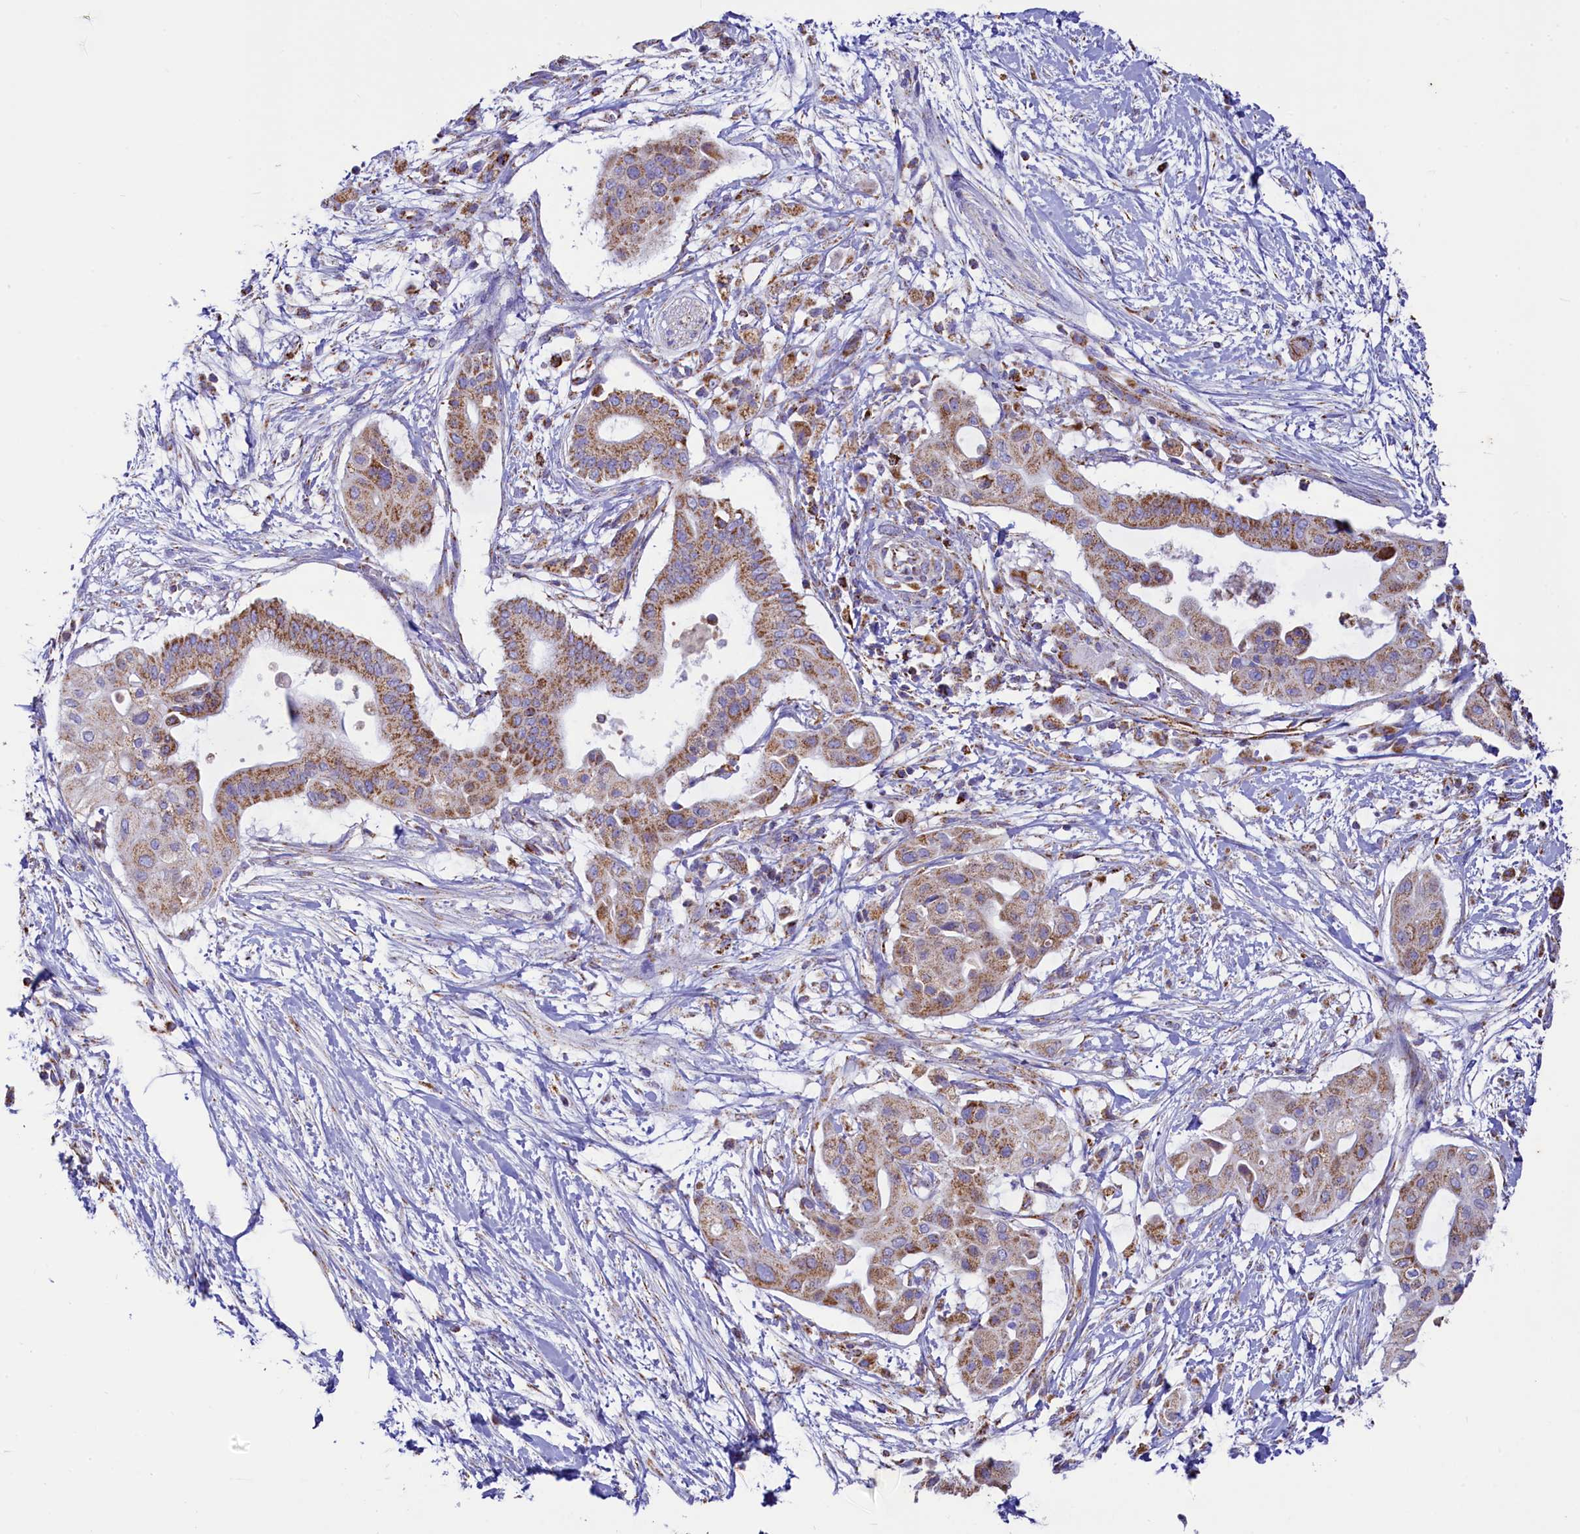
{"staining": {"intensity": "moderate", "quantity": ">75%", "location": "cytoplasmic/membranous"}, "tissue": "pancreatic cancer", "cell_type": "Tumor cells", "image_type": "cancer", "snomed": [{"axis": "morphology", "description": "Adenocarcinoma, NOS"}, {"axis": "topography", "description": "Pancreas"}], "caption": "Immunohistochemistry staining of adenocarcinoma (pancreatic), which displays medium levels of moderate cytoplasmic/membranous staining in approximately >75% of tumor cells indicating moderate cytoplasmic/membranous protein staining. The staining was performed using DAB (brown) for protein detection and nuclei were counterstained in hematoxylin (blue).", "gene": "IDH3A", "patient": {"sex": "male", "age": 68}}